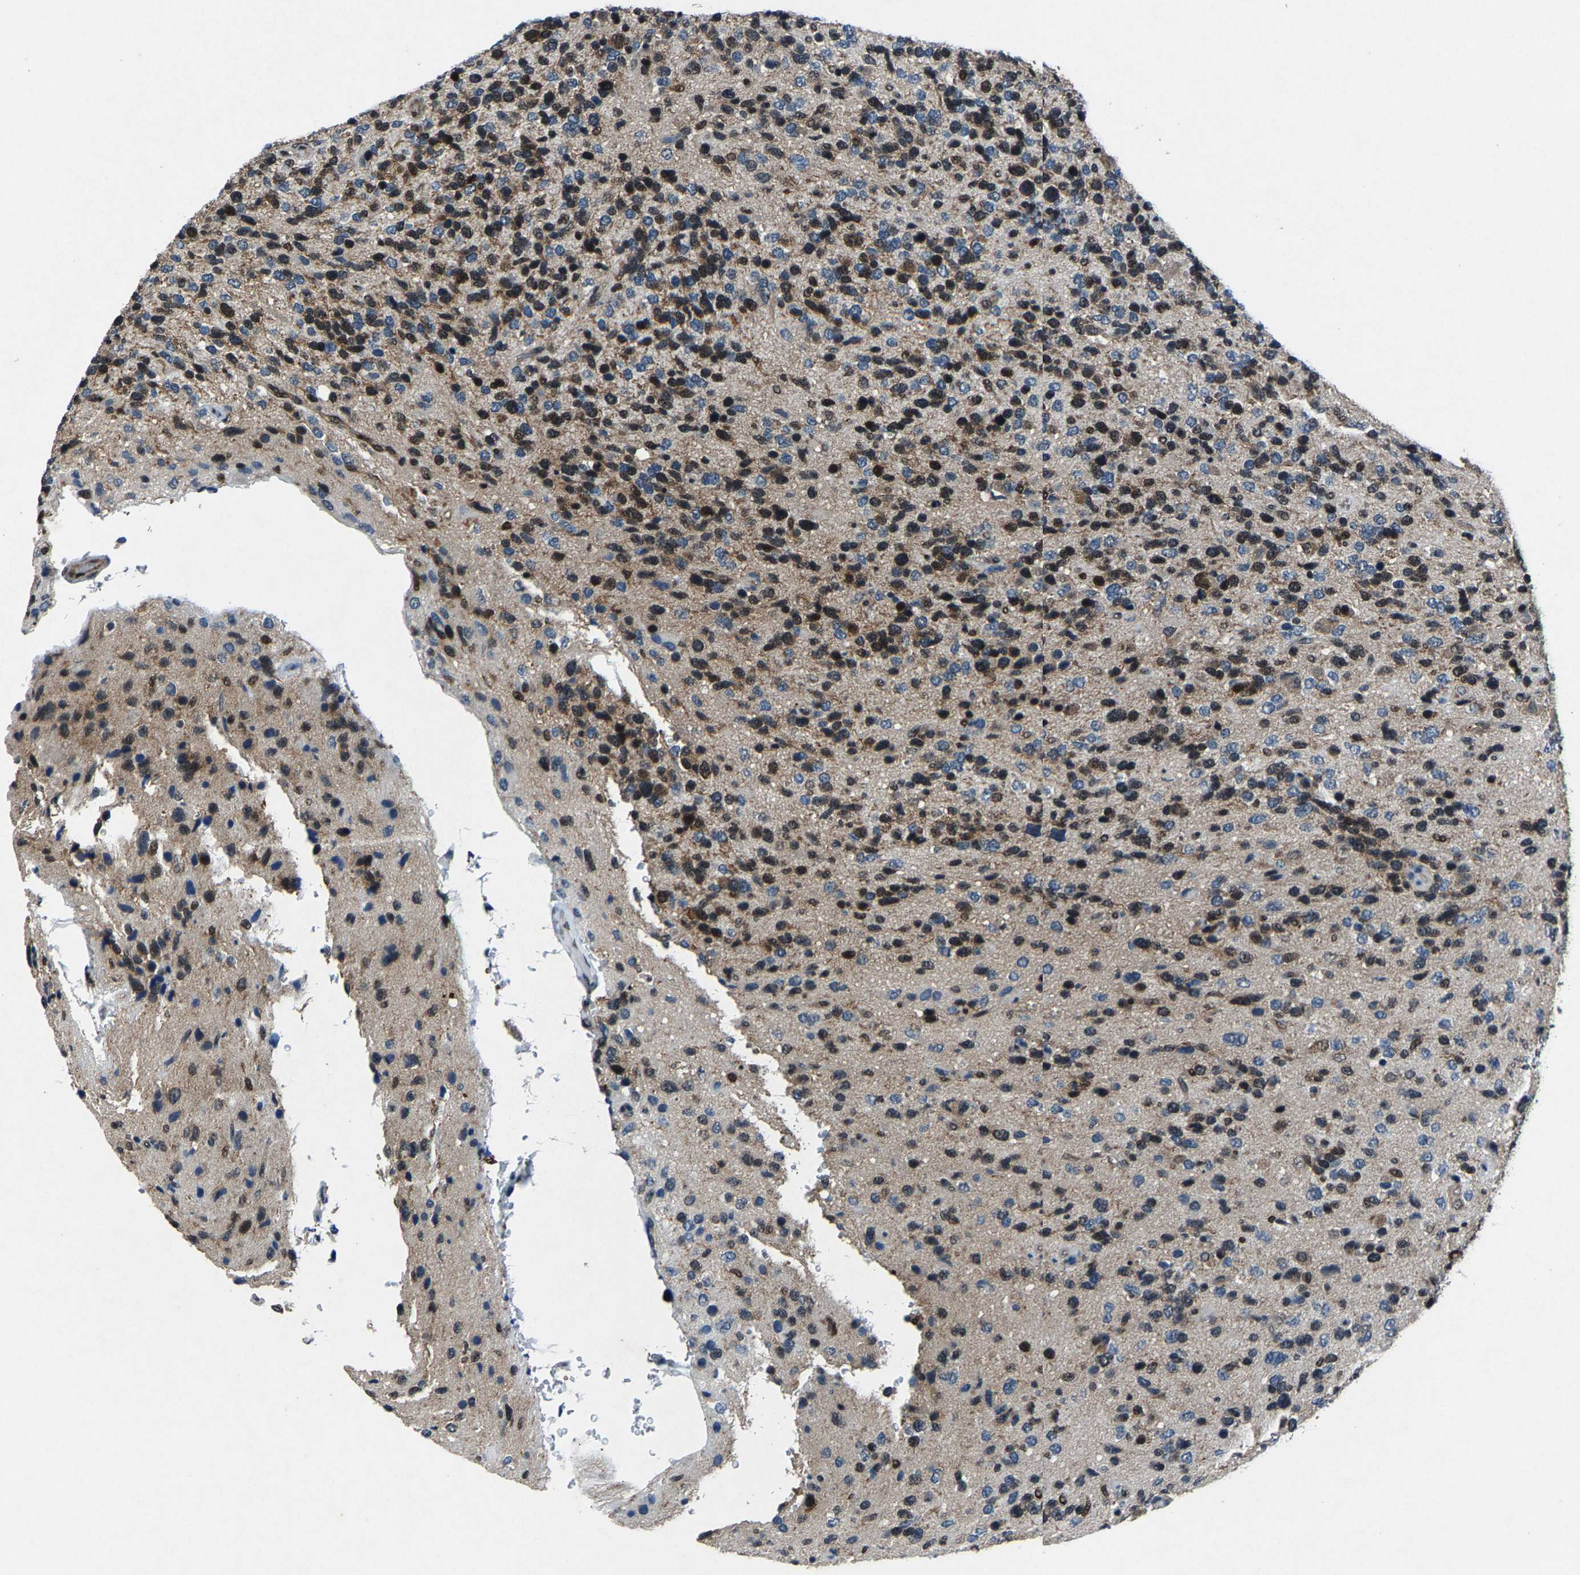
{"staining": {"intensity": "moderate", "quantity": ">75%", "location": "cytoplasmic/membranous,nuclear"}, "tissue": "glioma", "cell_type": "Tumor cells", "image_type": "cancer", "snomed": [{"axis": "morphology", "description": "Glioma, malignant, High grade"}, {"axis": "topography", "description": "Brain"}], "caption": "Immunohistochemical staining of glioma displays medium levels of moderate cytoplasmic/membranous and nuclear staining in about >75% of tumor cells.", "gene": "ATXN3", "patient": {"sex": "female", "age": 58}}